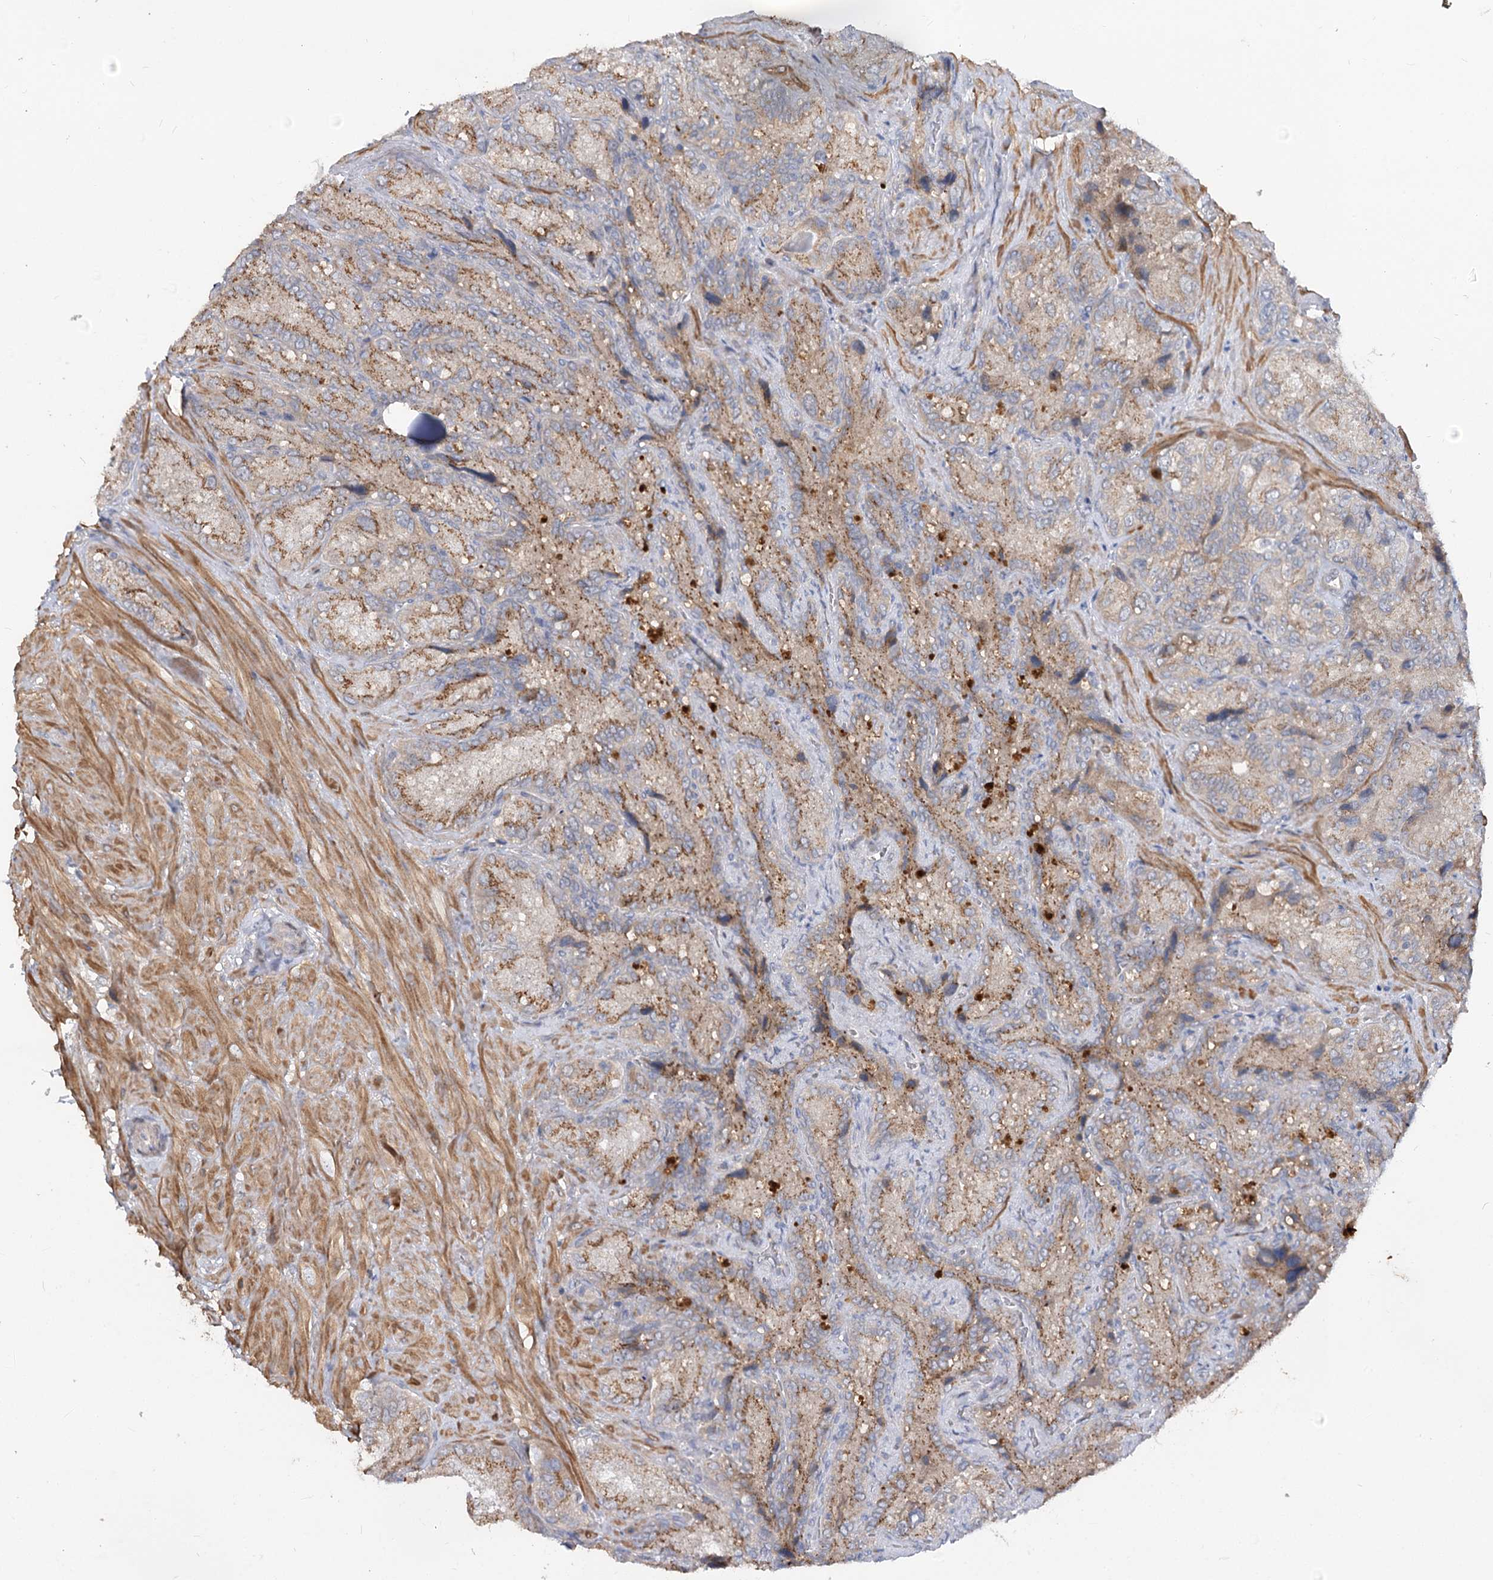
{"staining": {"intensity": "moderate", "quantity": "25%-75%", "location": "cytoplasmic/membranous"}, "tissue": "seminal vesicle", "cell_type": "Glandular cells", "image_type": "normal", "snomed": [{"axis": "morphology", "description": "Normal tissue, NOS"}, {"axis": "topography", "description": "Seminal veicle"}], "caption": "An image of human seminal vesicle stained for a protein reveals moderate cytoplasmic/membranous brown staining in glandular cells. (IHC, brightfield microscopy, high magnification).", "gene": "FGF19", "patient": {"sex": "male", "age": 62}}